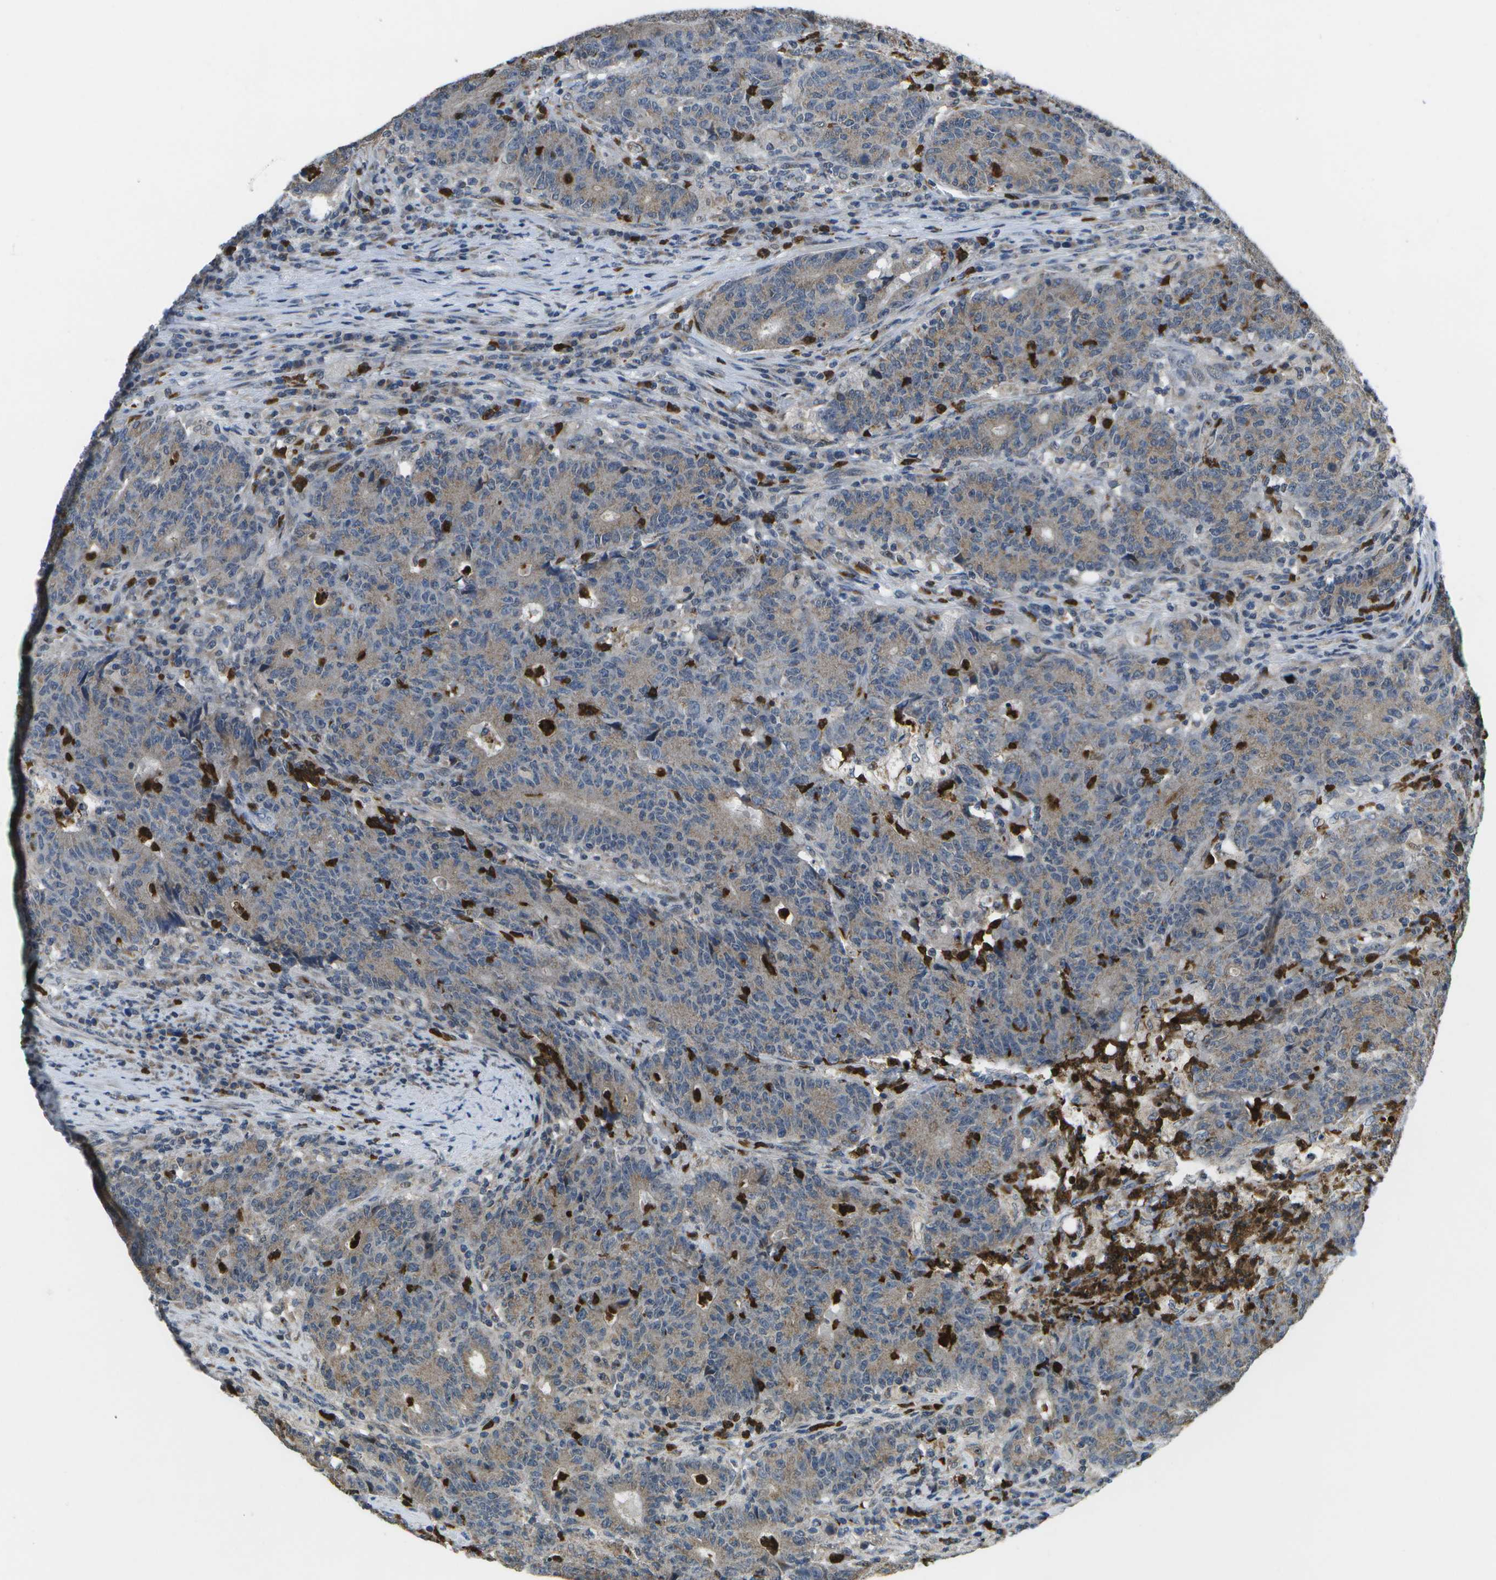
{"staining": {"intensity": "weak", "quantity": "25%-75%", "location": "cytoplasmic/membranous"}, "tissue": "colorectal cancer", "cell_type": "Tumor cells", "image_type": "cancer", "snomed": [{"axis": "morphology", "description": "Normal tissue, NOS"}, {"axis": "morphology", "description": "Adenocarcinoma, NOS"}, {"axis": "topography", "description": "Colon"}], "caption": "Colorectal cancer (adenocarcinoma) stained for a protein shows weak cytoplasmic/membranous positivity in tumor cells.", "gene": "GALNT15", "patient": {"sex": "female", "age": 75}}